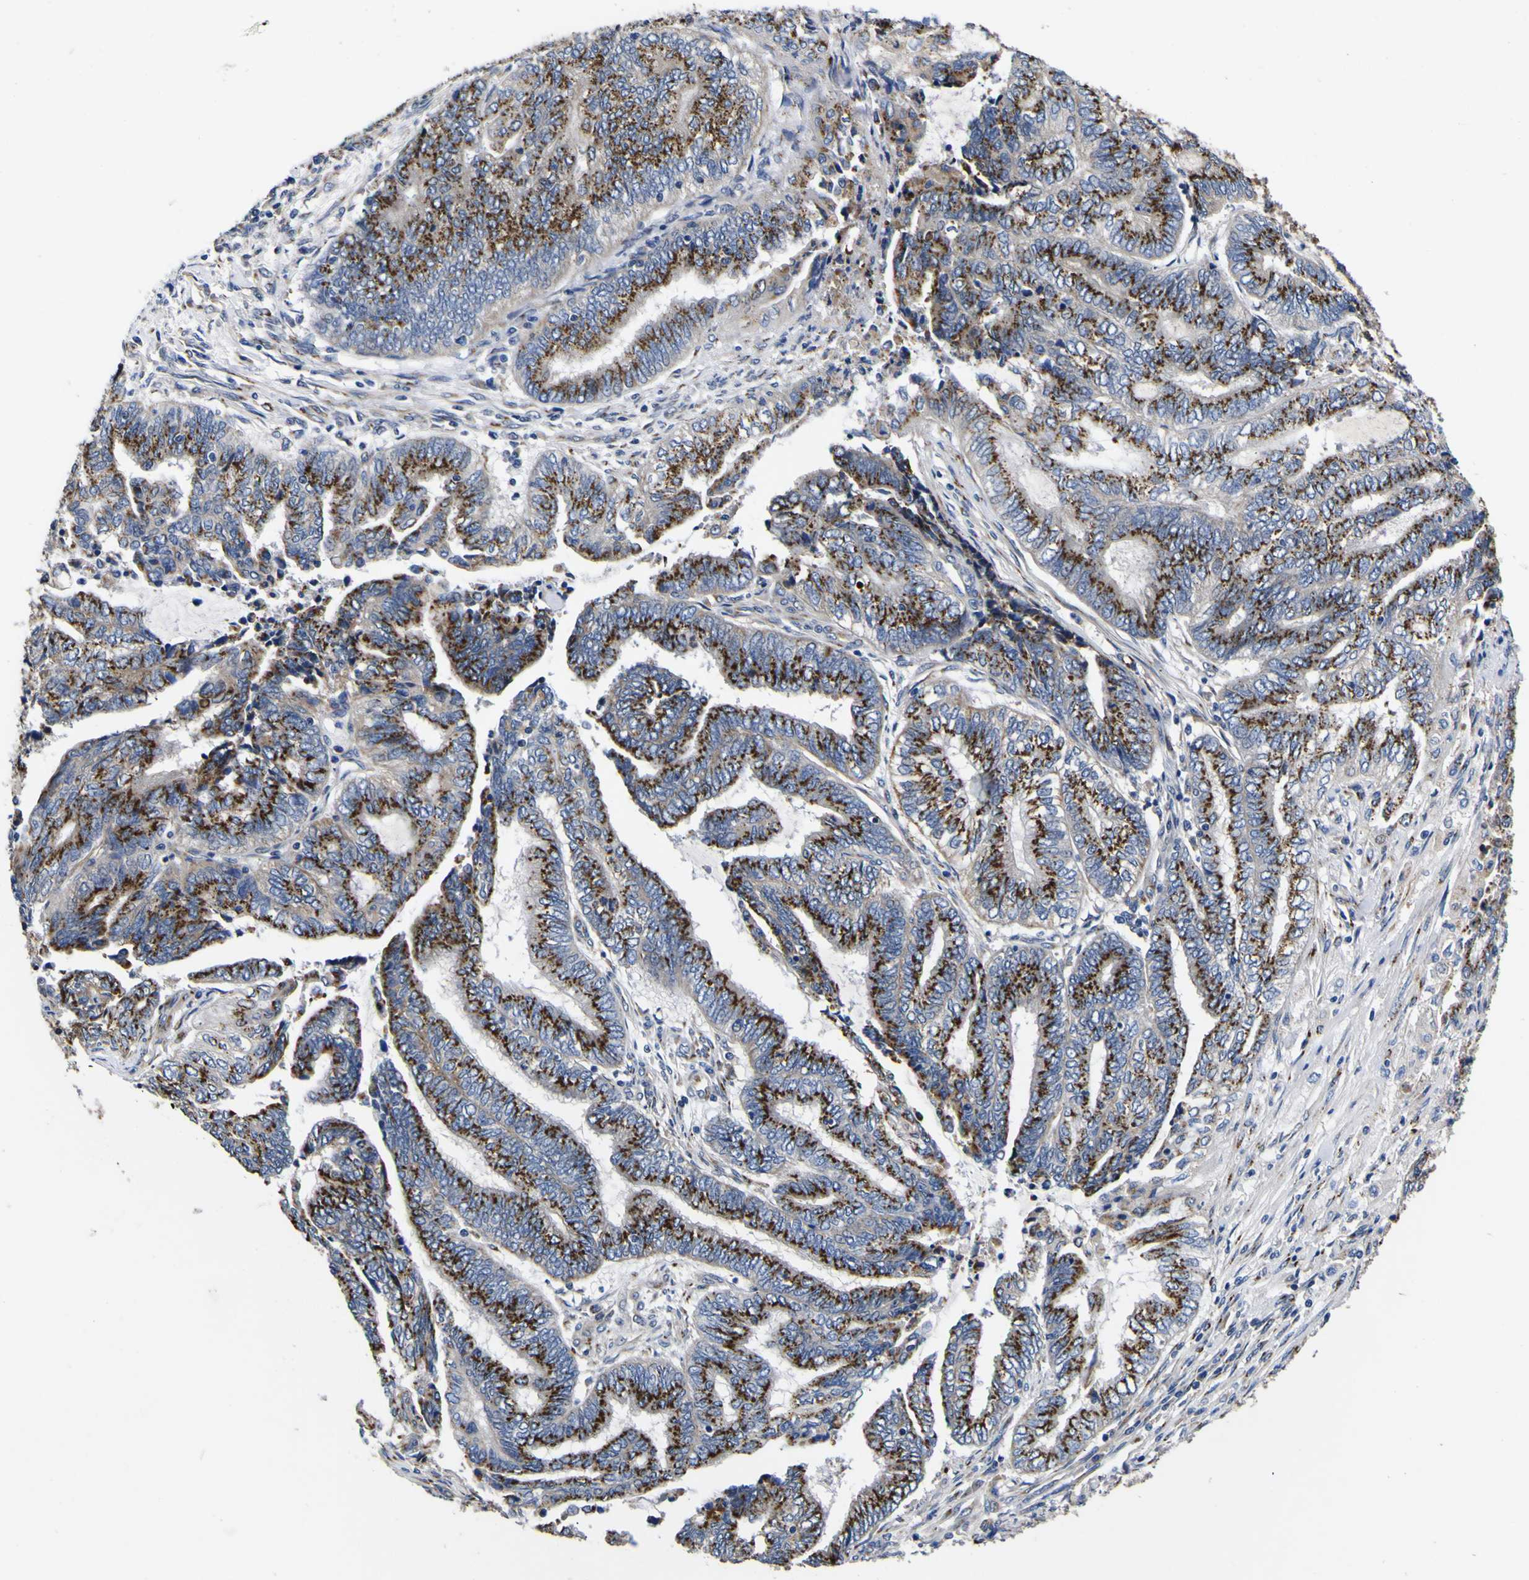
{"staining": {"intensity": "strong", "quantity": ">75%", "location": "cytoplasmic/membranous"}, "tissue": "endometrial cancer", "cell_type": "Tumor cells", "image_type": "cancer", "snomed": [{"axis": "morphology", "description": "Adenocarcinoma, NOS"}, {"axis": "topography", "description": "Uterus"}, {"axis": "topography", "description": "Endometrium"}], "caption": "This micrograph shows endometrial cancer stained with immunohistochemistry to label a protein in brown. The cytoplasmic/membranous of tumor cells show strong positivity for the protein. Nuclei are counter-stained blue.", "gene": "COA1", "patient": {"sex": "female", "age": 70}}